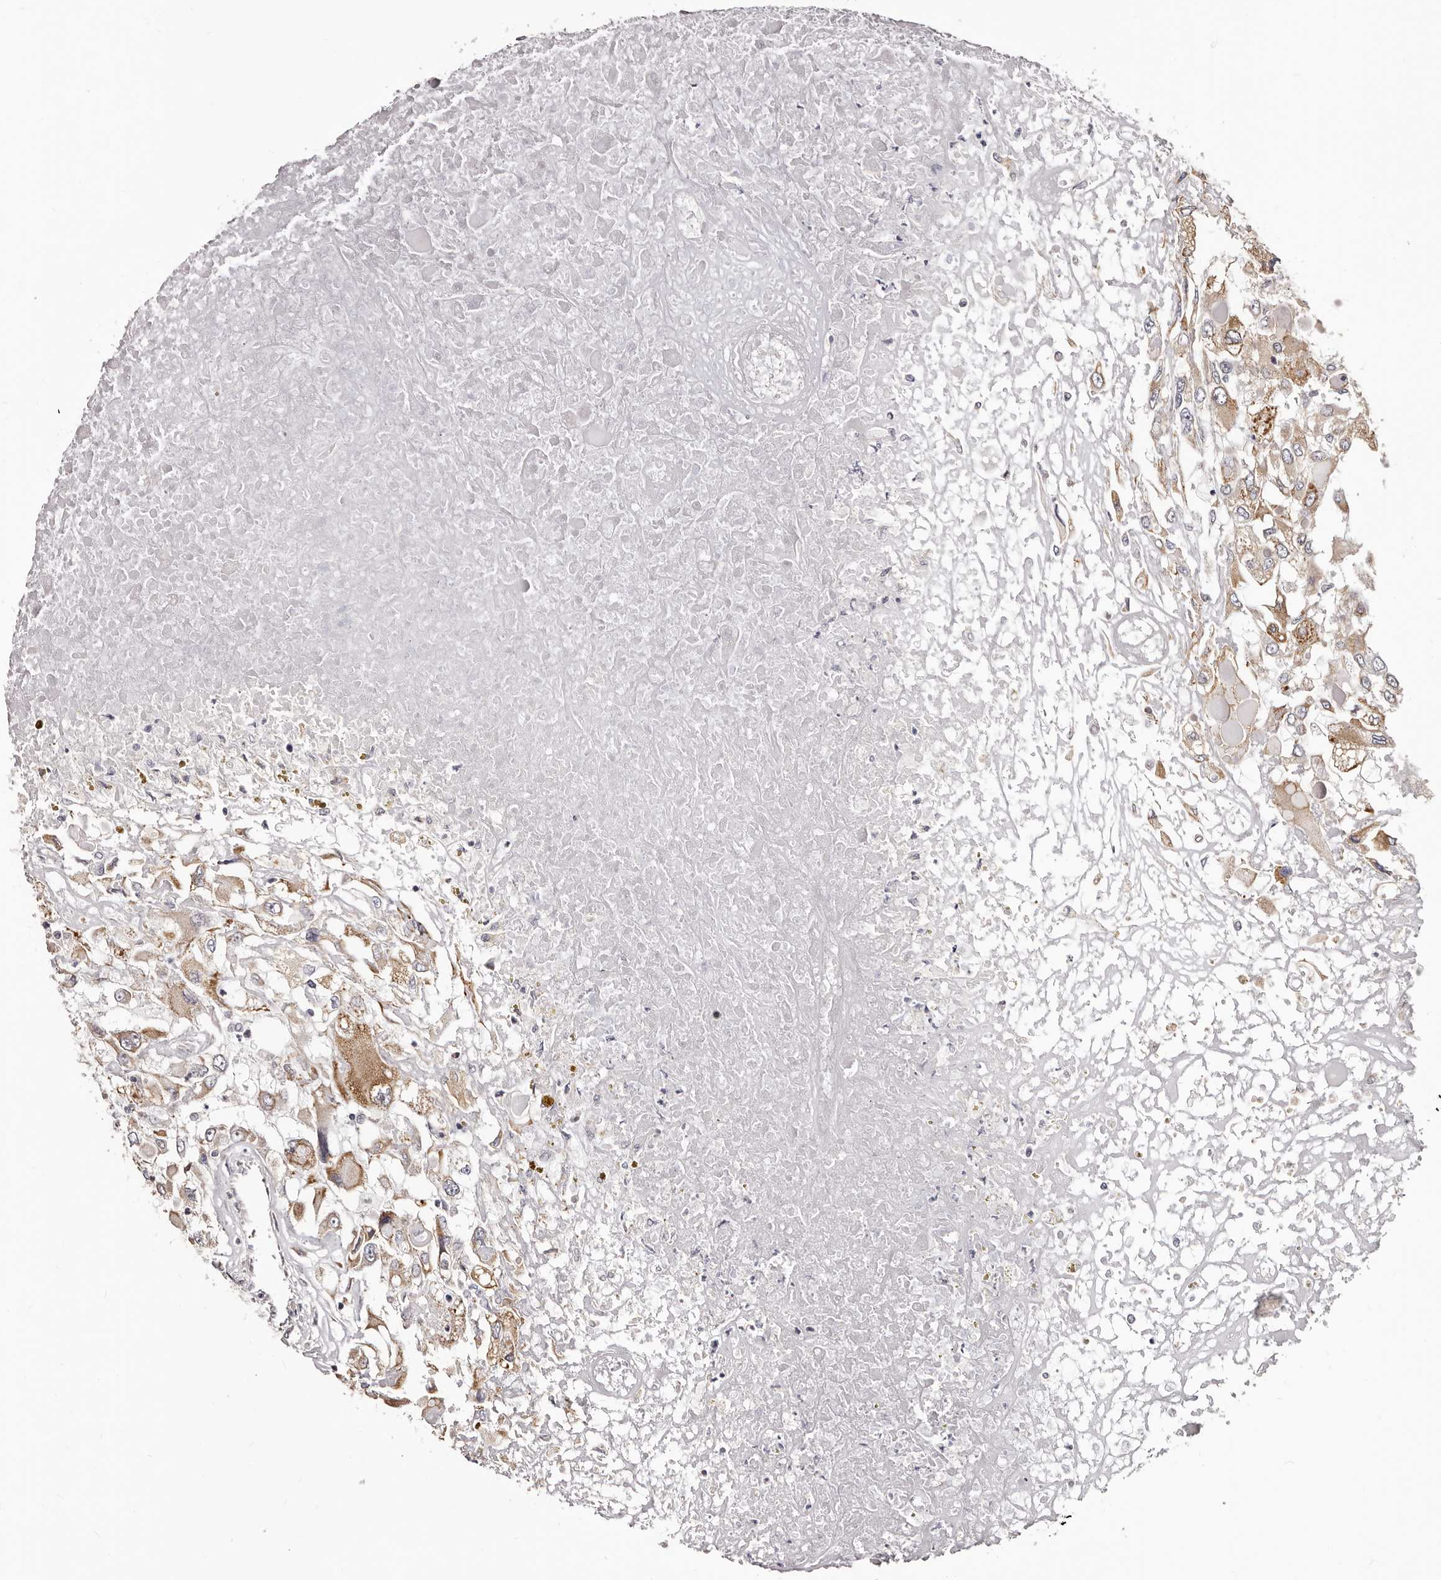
{"staining": {"intensity": "moderate", "quantity": ">75%", "location": "cytoplasmic/membranous"}, "tissue": "renal cancer", "cell_type": "Tumor cells", "image_type": "cancer", "snomed": [{"axis": "morphology", "description": "Adenocarcinoma, NOS"}, {"axis": "topography", "description": "Kidney"}], "caption": "The photomicrograph displays staining of adenocarcinoma (renal), revealing moderate cytoplasmic/membranous protein staining (brown color) within tumor cells.", "gene": "NOL12", "patient": {"sex": "female", "age": 52}}